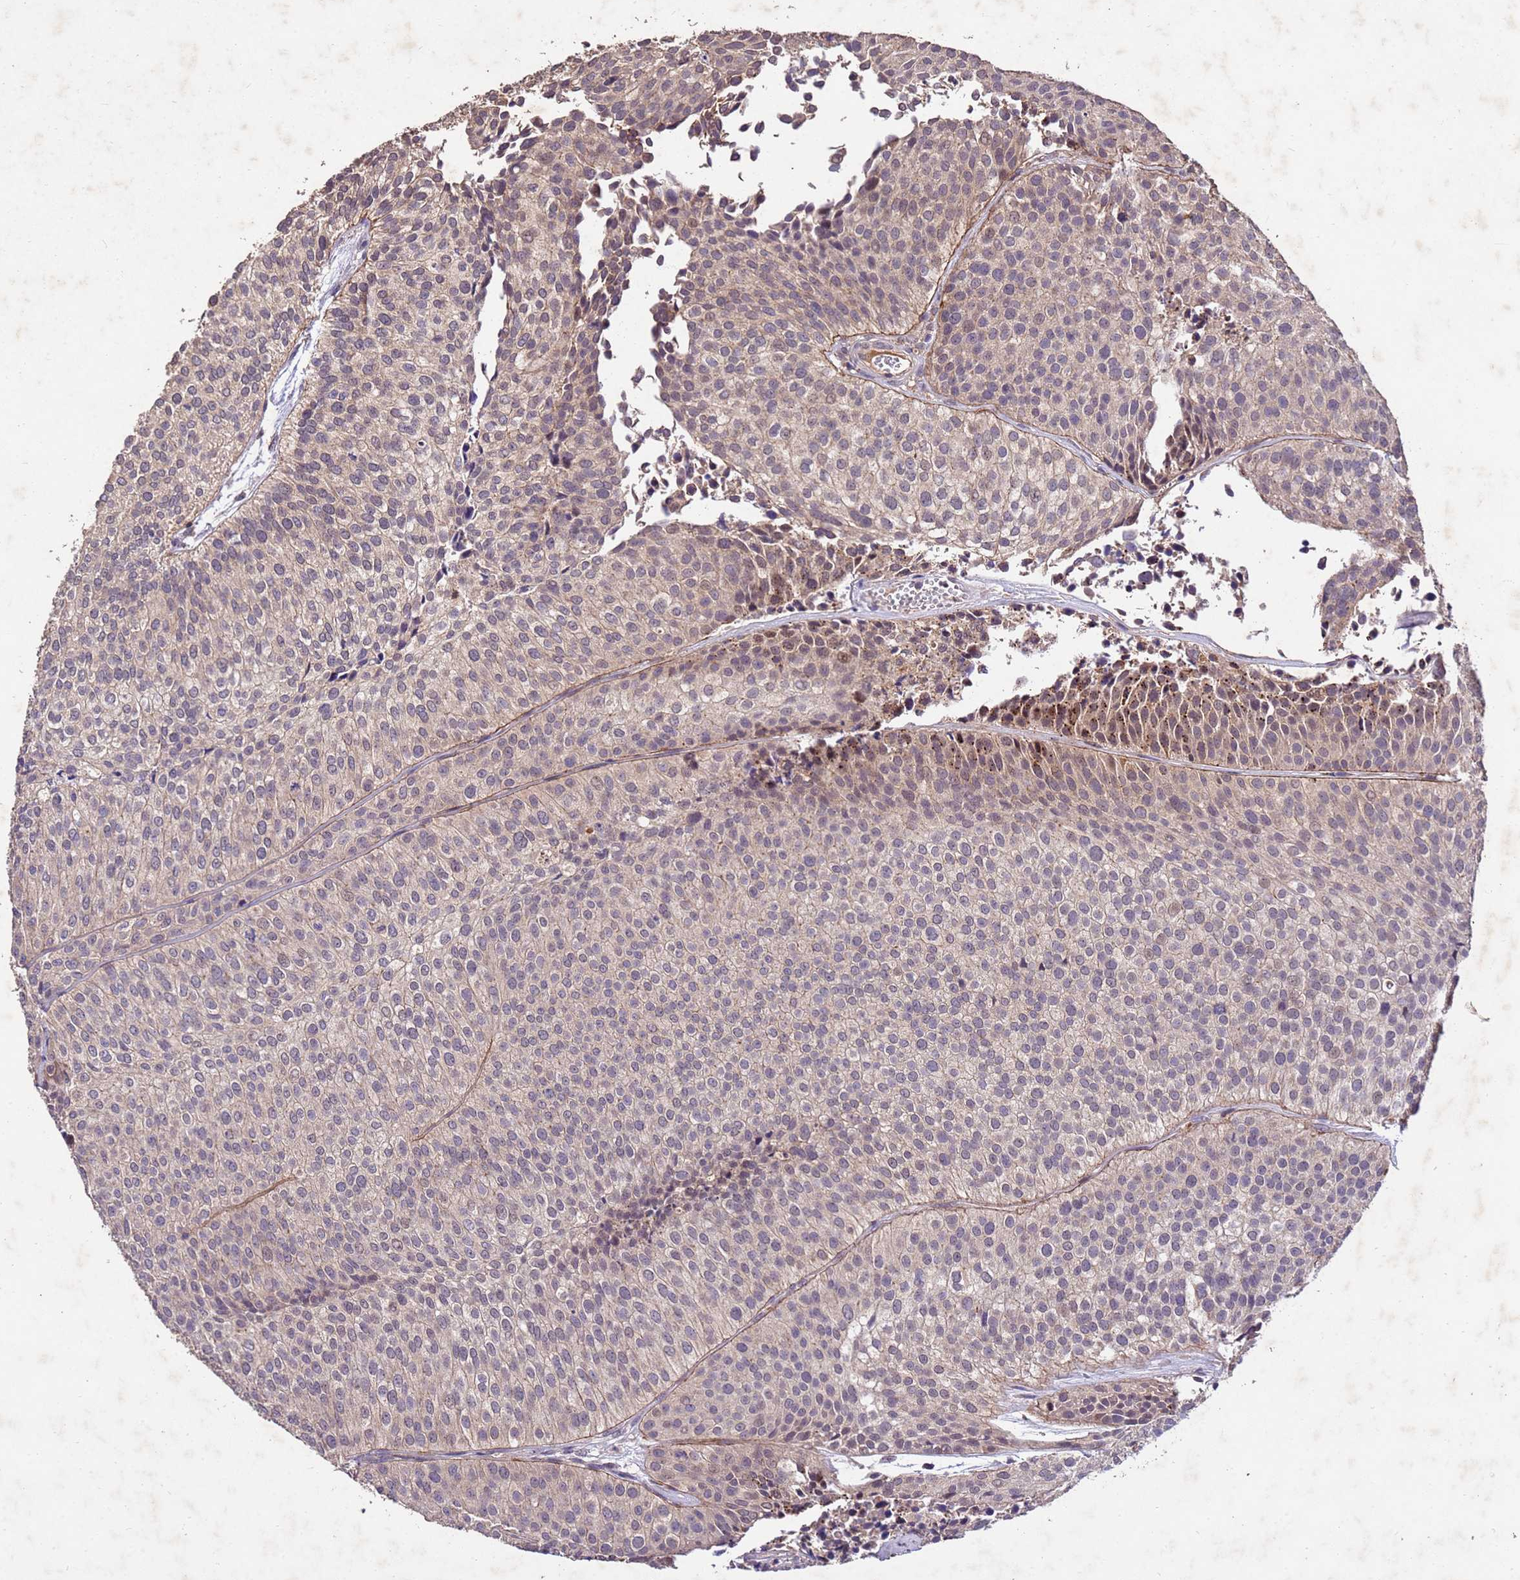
{"staining": {"intensity": "weak", "quantity": "25%-75%", "location": "cytoplasmic/membranous,nuclear"}, "tissue": "urothelial cancer", "cell_type": "Tumor cells", "image_type": "cancer", "snomed": [{"axis": "morphology", "description": "Urothelial carcinoma, Low grade"}, {"axis": "topography", "description": "Urinary bladder"}], "caption": "Immunohistochemistry (IHC) staining of urothelial cancer, which exhibits low levels of weak cytoplasmic/membranous and nuclear staining in approximately 25%-75% of tumor cells indicating weak cytoplasmic/membranous and nuclear protein expression. The staining was performed using DAB (brown) for protein detection and nuclei were counterstained in hematoxylin (blue).", "gene": "TOR4A", "patient": {"sex": "male", "age": 84}}